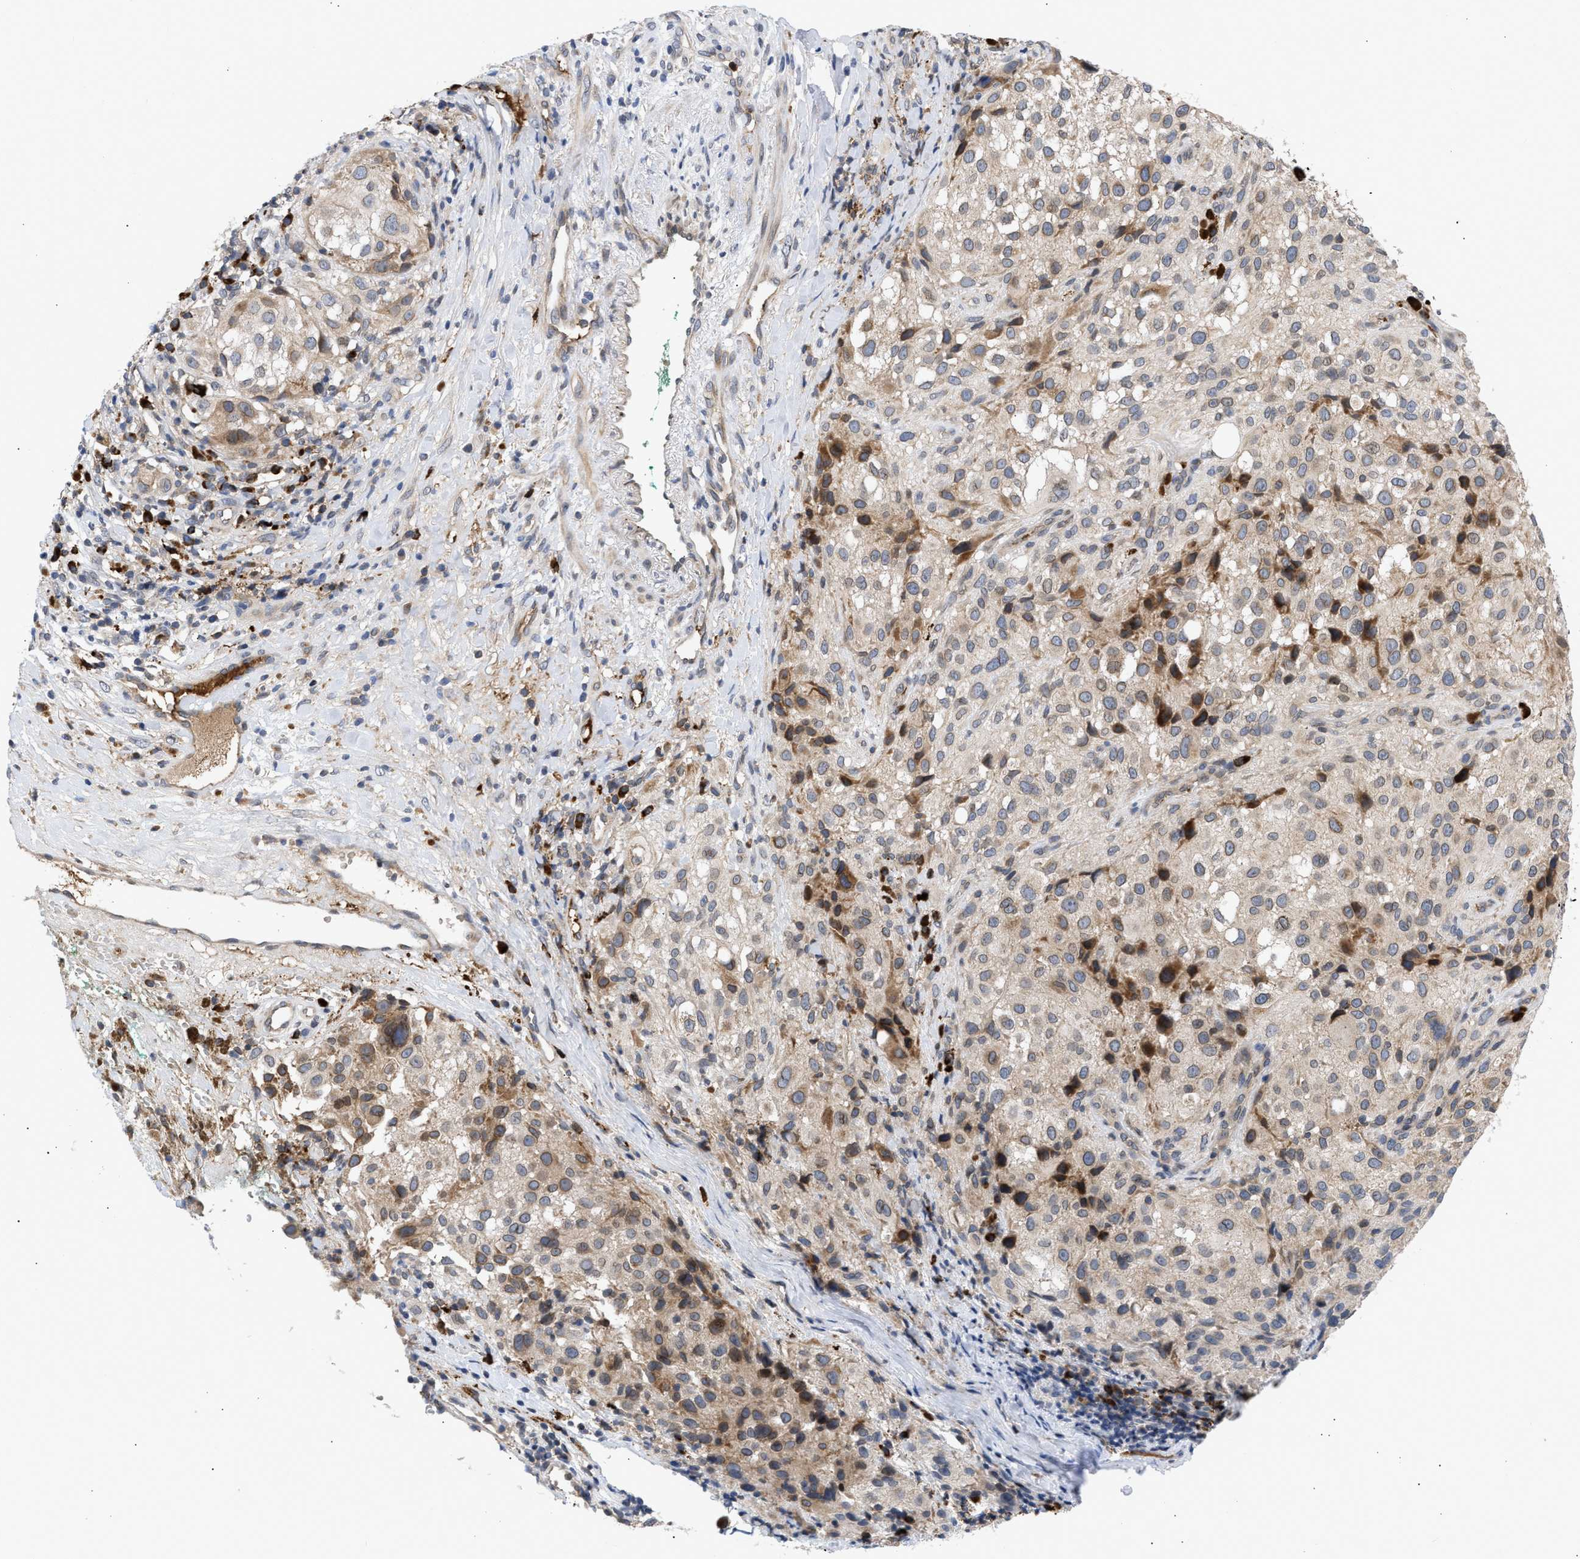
{"staining": {"intensity": "moderate", "quantity": "<25%", "location": "cytoplasmic/membranous"}, "tissue": "melanoma", "cell_type": "Tumor cells", "image_type": "cancer", "snomed": [{"axis": "morphology", "description": "Necrosis, NOS"}, {"axis": "morphology", "description": "Malignant melanoma, NOS"}, {"axis": "topography", "description": "Skin"}], "caption": "IHC histopathology image of neoplastic tissue: malignant melanoma stained using immunohistochemistry demonstrates low levels of moderate protein expression localized specifically in the cytoplasmic/membranous of tumor cells, appearing as a cytoplasmic/membranous brown color.", "gene": "NUP62", "patient": {"sex": "female", "age": 87}}